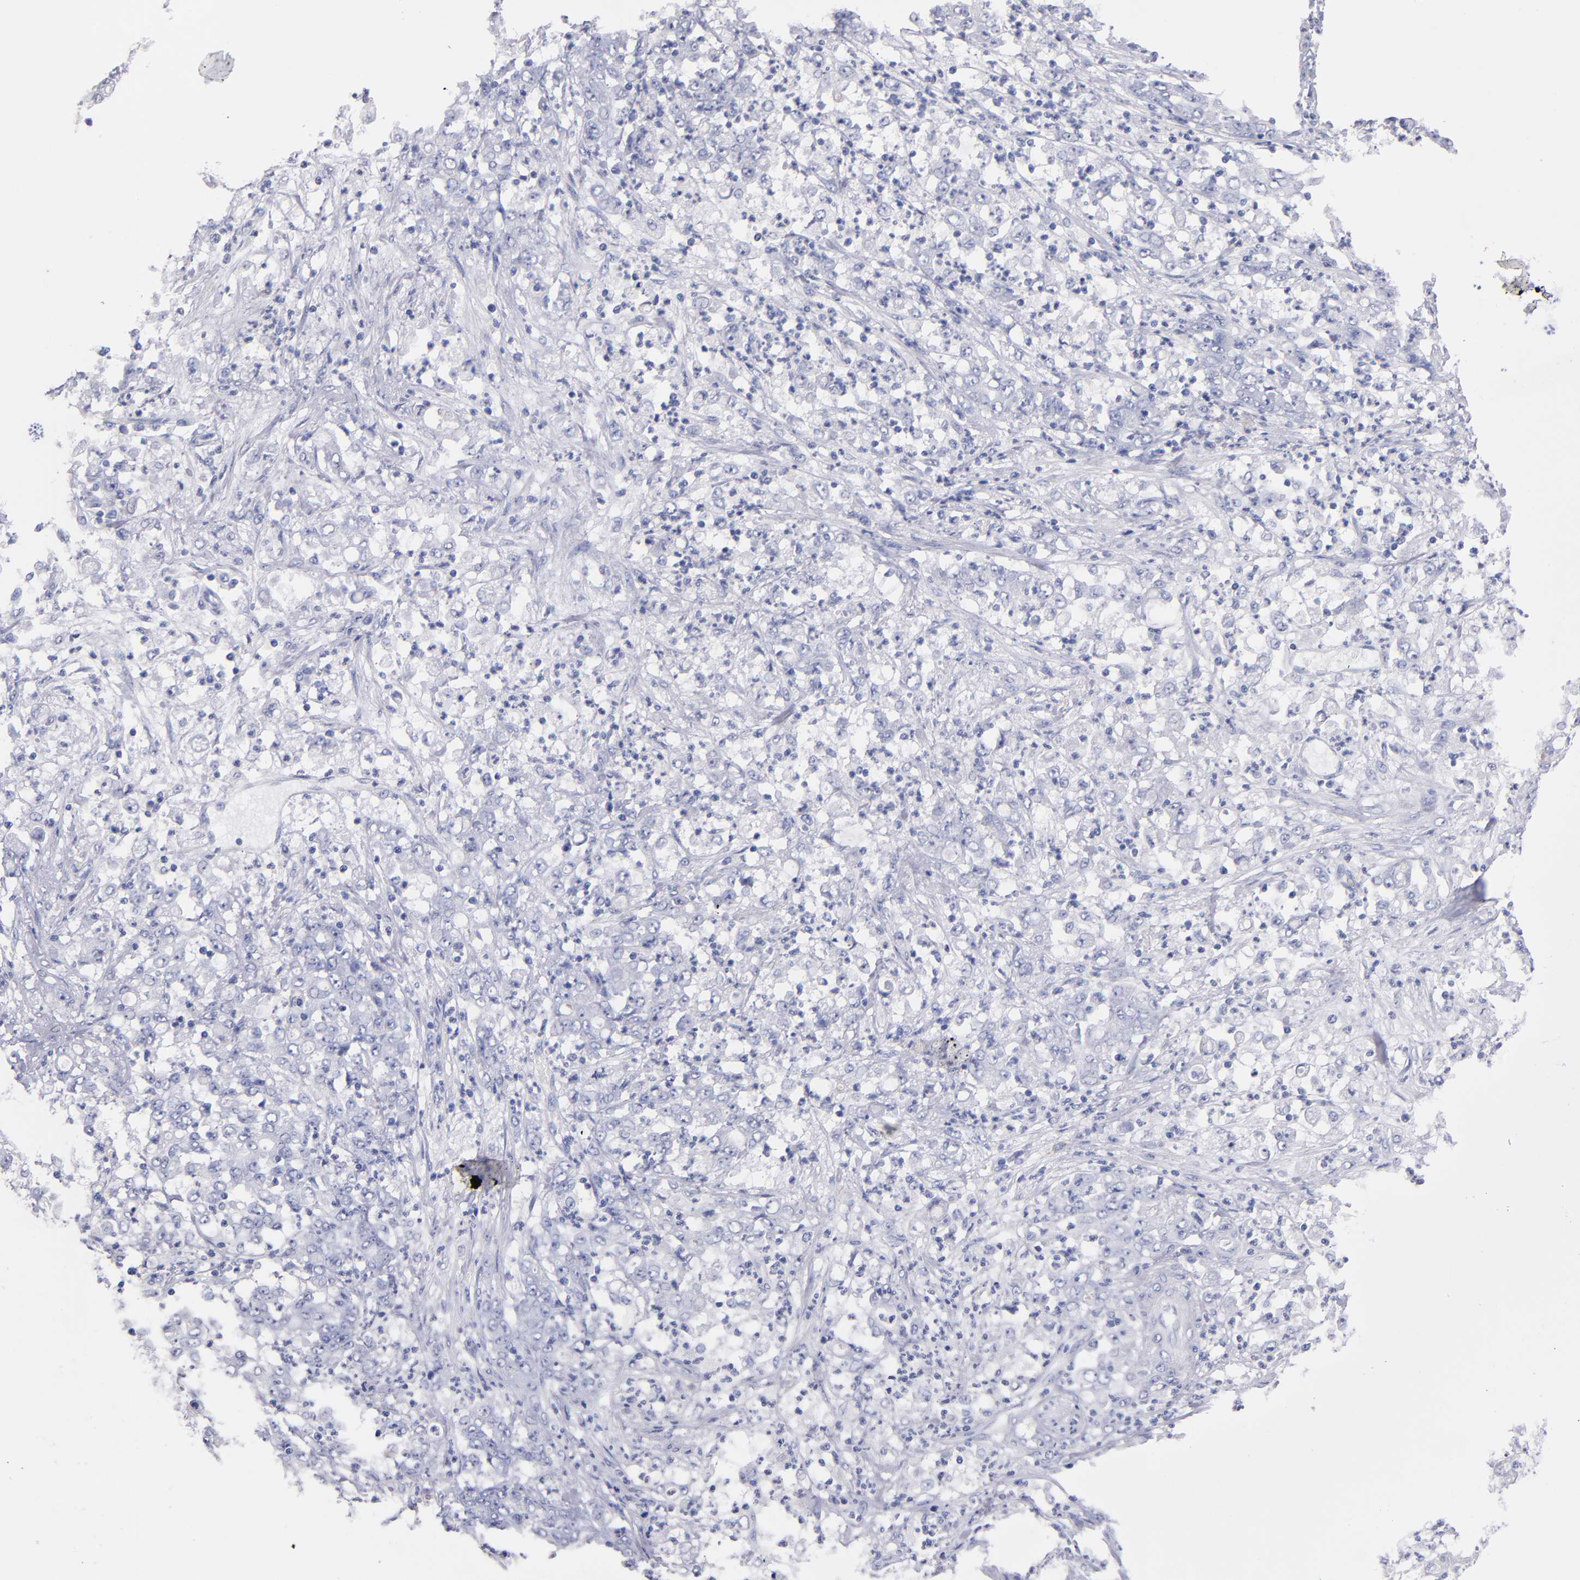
{"staining": {"intensity": "negative", "quantity": "none", "location": "none"}, "tissue": "stomach cancer", "cell_type": "Tumor cells", "image_type": "cancer", "snomed": [{"axis": "morphology", "description": "Adenocarcinoma, NOS"}, {"axis": "topography", "description": "Stomach, lower"}], "caption": "Immunohistochemistry micrograph of neoplastic tissue: stomach cancer stained with DAB exhibits no significant protein staining in tumor cells.", "gene": "KIT", "patient": {"sex": "female", "age": 71}}